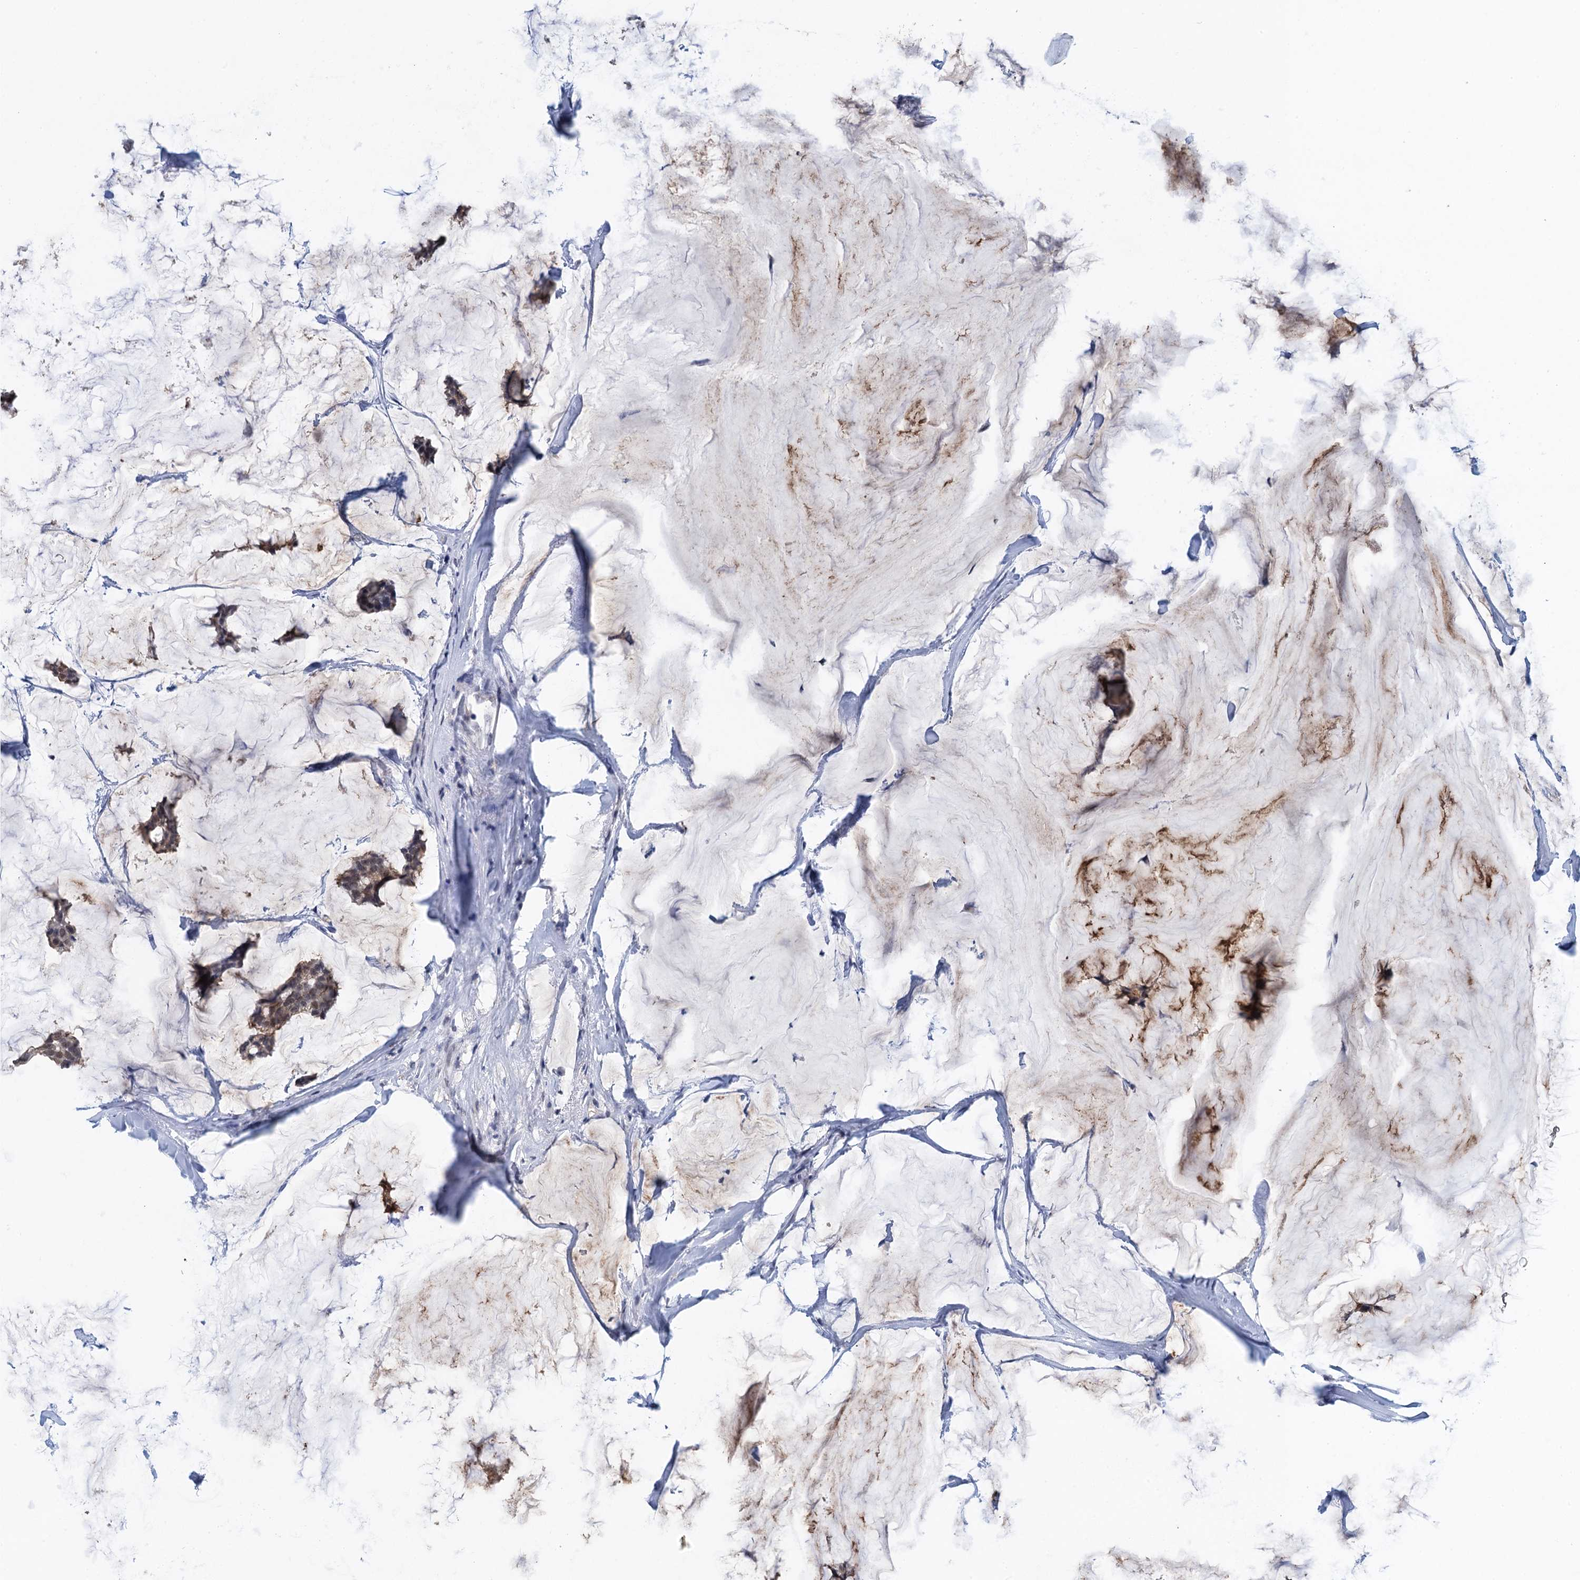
{"staining": {"intensity": "moderate", "quantity": ">75%", "location": "cytoplasmic/membranous,nuclear"}, "tissue": "breast cancer", "cell_type": "Tumor cells", "image_type": "cancer", "snomed": [{"axis": "morphology", "description": "Duct carcinoma"}, {"axis": "topography", "description": "Breast"}], "caption": "Breast cancer tissue demonstrates moderate cytoplasmic/membranous and nuclear positivity in approximately >75% of tumor cells Nuclei are stained in blue.", "gene": "EPS8L1", "patient": {"sex": "female", "age": 93}}